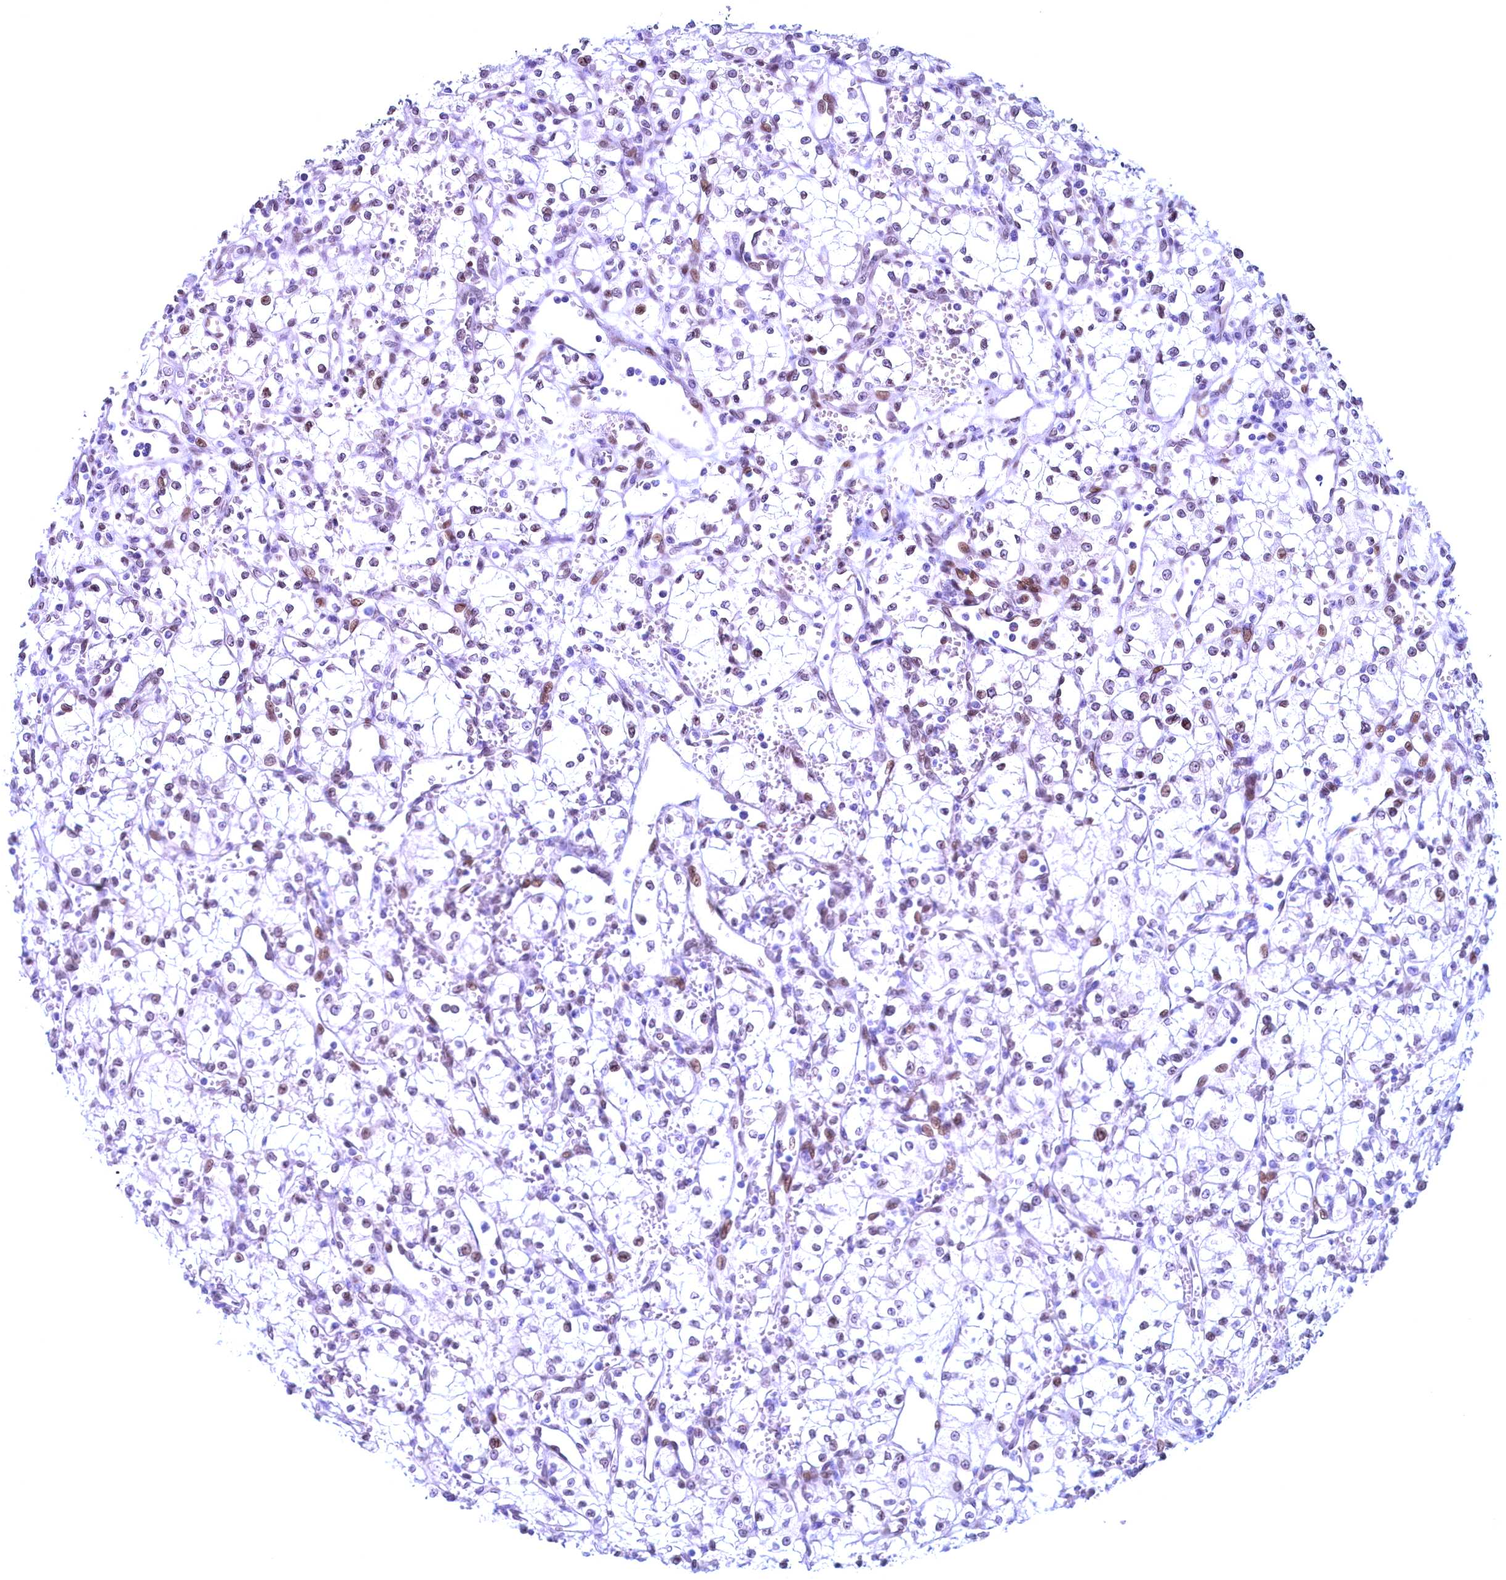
{"staining": {"intensity": "moderate", "quantity": "<25%", "location": "nuclear"}, "tissue": "renal cancer", "cell_type": "Tumor cells", "image_type": "cancer", "snomed": [{"axis": "morphology", "description": "Adenocarcinoma, NOS"}, {"axis": "topography", "description": "Kidney"}], "caption": "Approximately <25% of tumor cells in renal adenocarcinoma show moderate nuclear protein expression as visualized by brown immunohistochemical staining.", "gene": "GPSM1", "patient": {"sex": "male", "age": 59}}